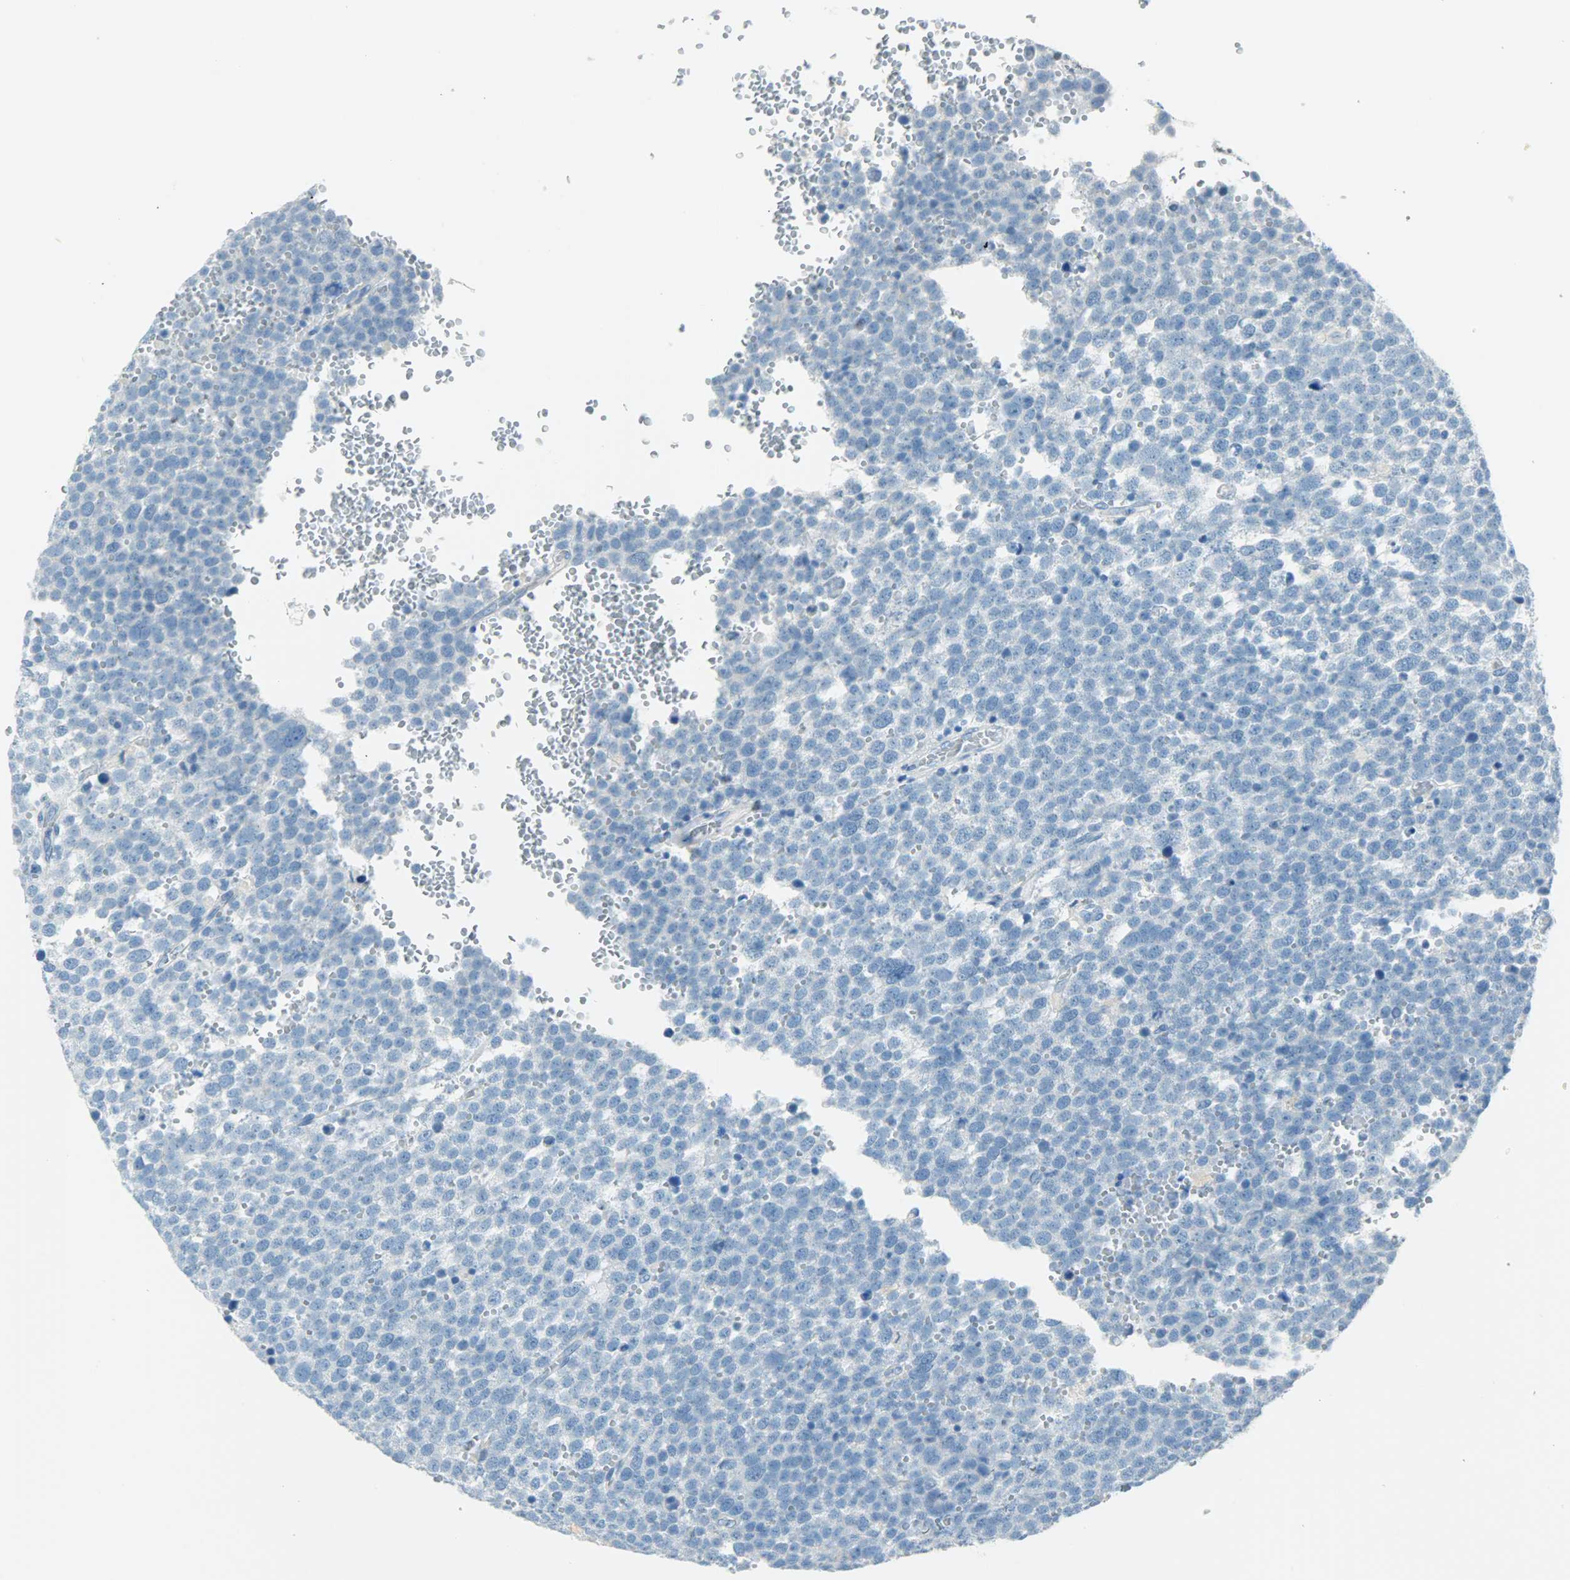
{"staining": {"intensity": "negative", "quantity": "none", "location": "none"}, "tissue": "testis cancer", "cell_type": "Tumor cells", "image_type": "cancer", "snomed": [{"axis": "morphology", "description": "Seminoma, NOS"}, {"axis": "topography", "description": "Testis"}], "caption": "Tumor cells show no significant protein positivity in testis cancer.", "gene": "PROM1", "patient": {"sex": "male", "age": 71}}